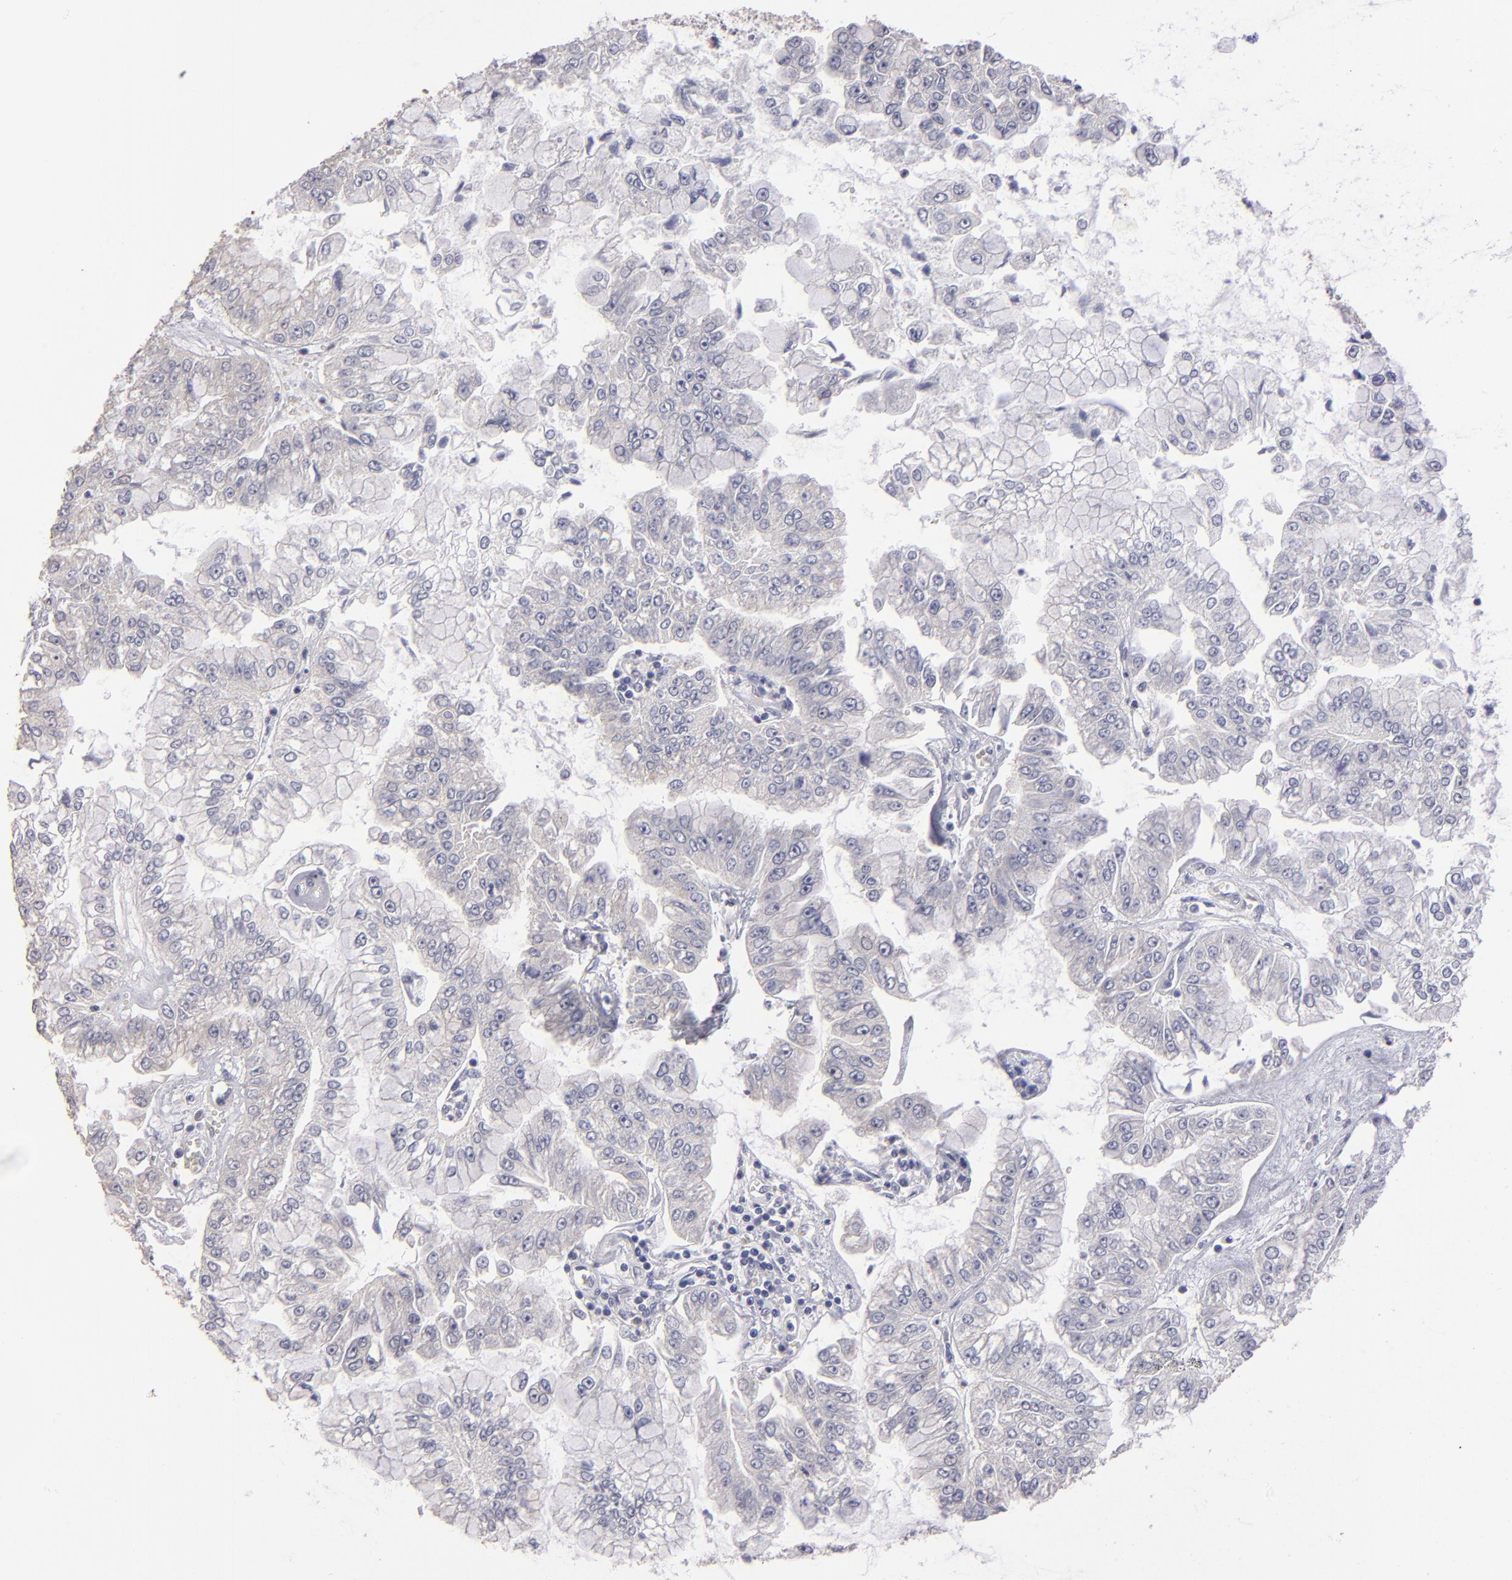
{"staining": {"intensity": "negative", "quantity": "none", "location": "none"}, "tissue": "liver cancer", "cell_type": "Tumor cells", "image_type": "cancer", "snomed": [{"axis": "morphology", "description": "Cholangiocarcinoma"}, {"axis": "topography", "description": "Liver"}], "caption": "The image demonstrates no staining of tumor cells in liver cancer (cholangiocarcinoma).", "gene": "ZNF175", "patient": {"sex": "female", "age": 79}}